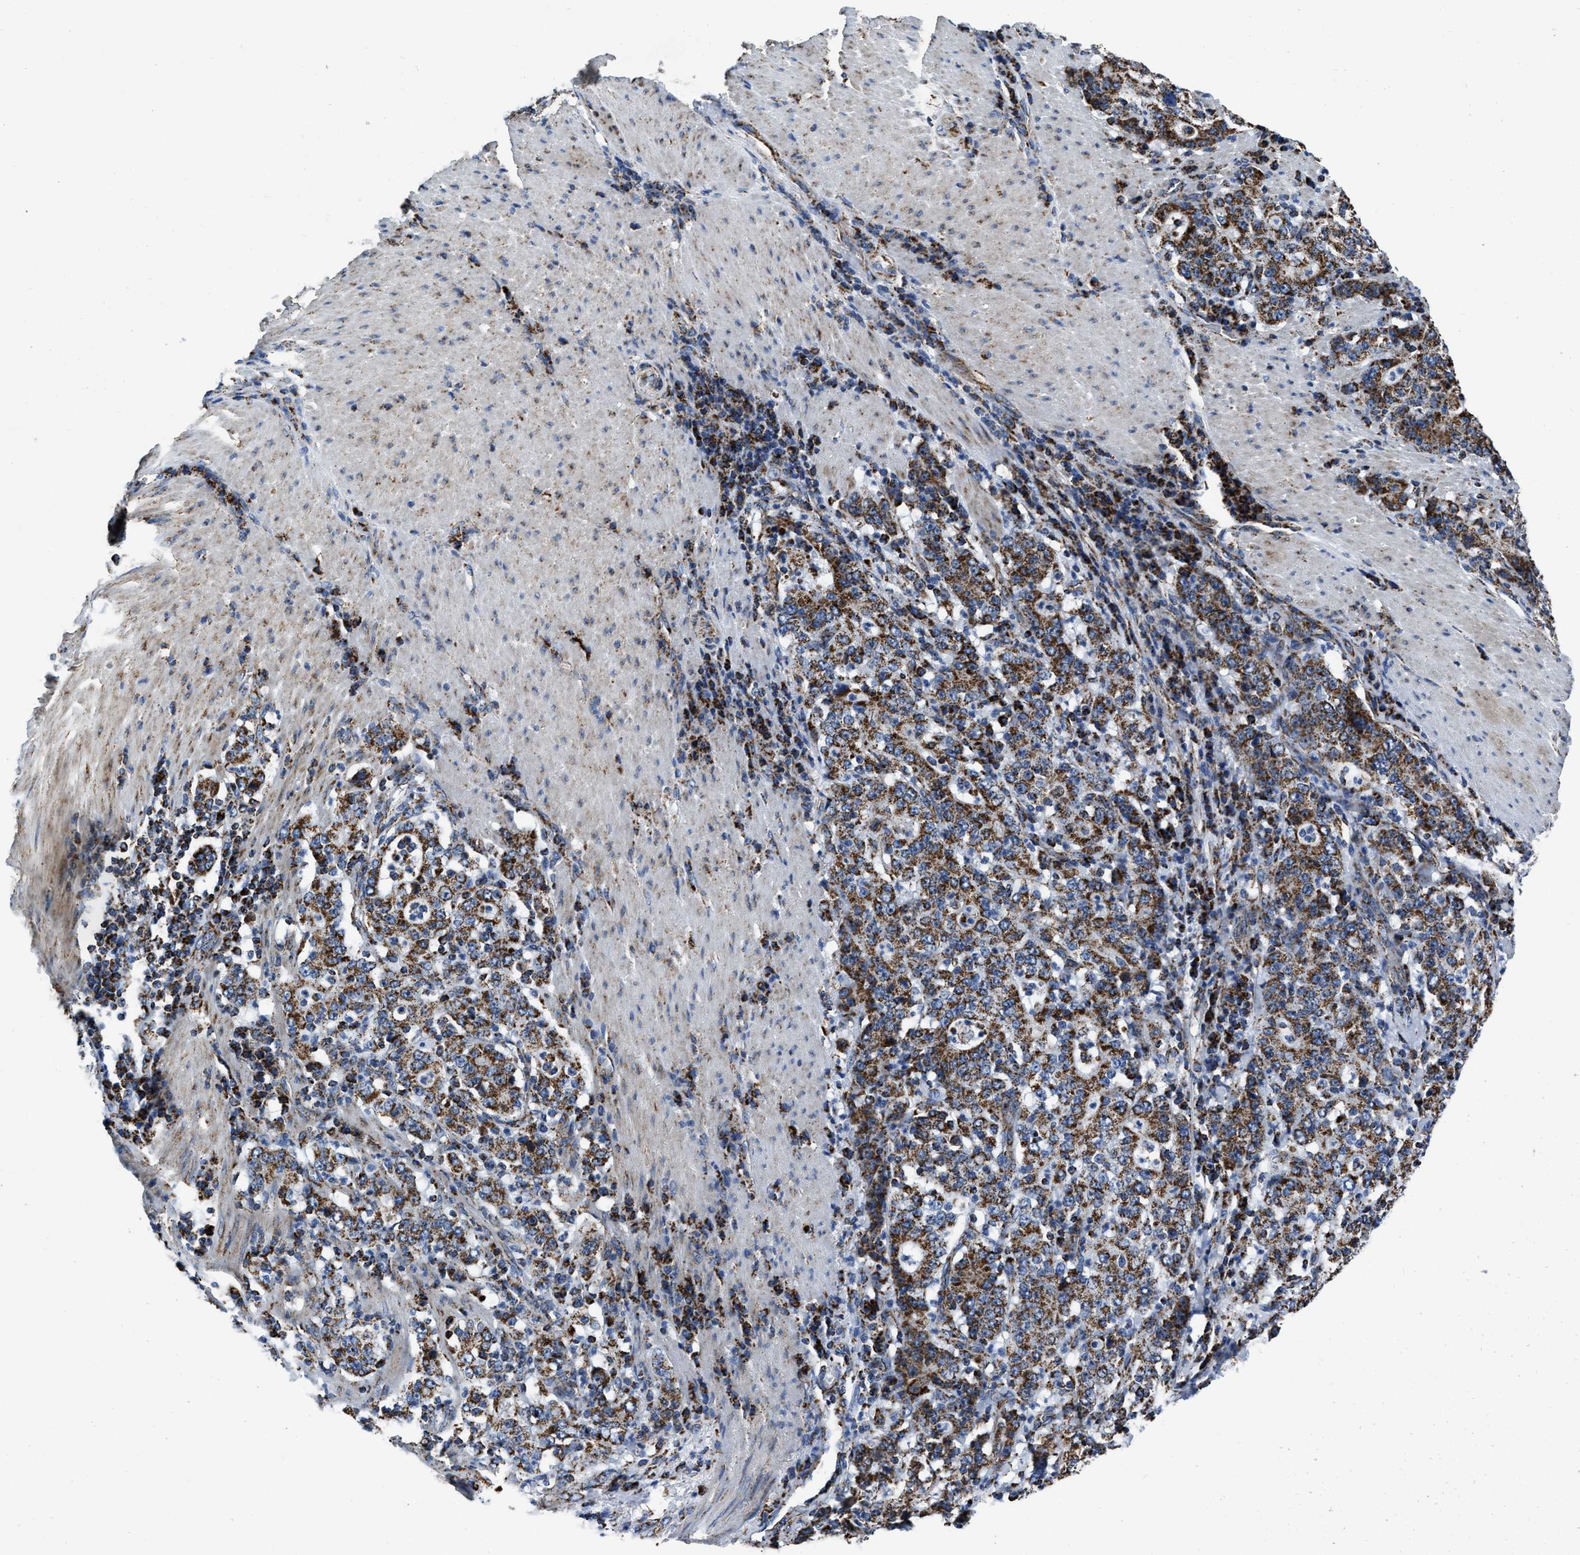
{"staining": {"intensity": "moderate", "quantity": ">75%", "location": "cytoplasmic/membranous"}, "tissue": "stomach cancer", "cell_type": "Tumor cells", "image_type": "cancer", "snomed": [{"axis": "morphology", "description": "Normal tissue, NOS"}, {"axis": "morphology", "description": "Adenocarcinoma, NOS"}, {"axis": "topography", "description": "Stomach, upper"}, {"axis": "topography", "description": "Stomach"}], "caption": "Brown immunohistochemical staining in stomach cancer displays moderate cytoplasmic/membranous staining in about >75% of tumor cells.", "gene": "NSD3", "patient": {"sex": "male", "age": 59}}